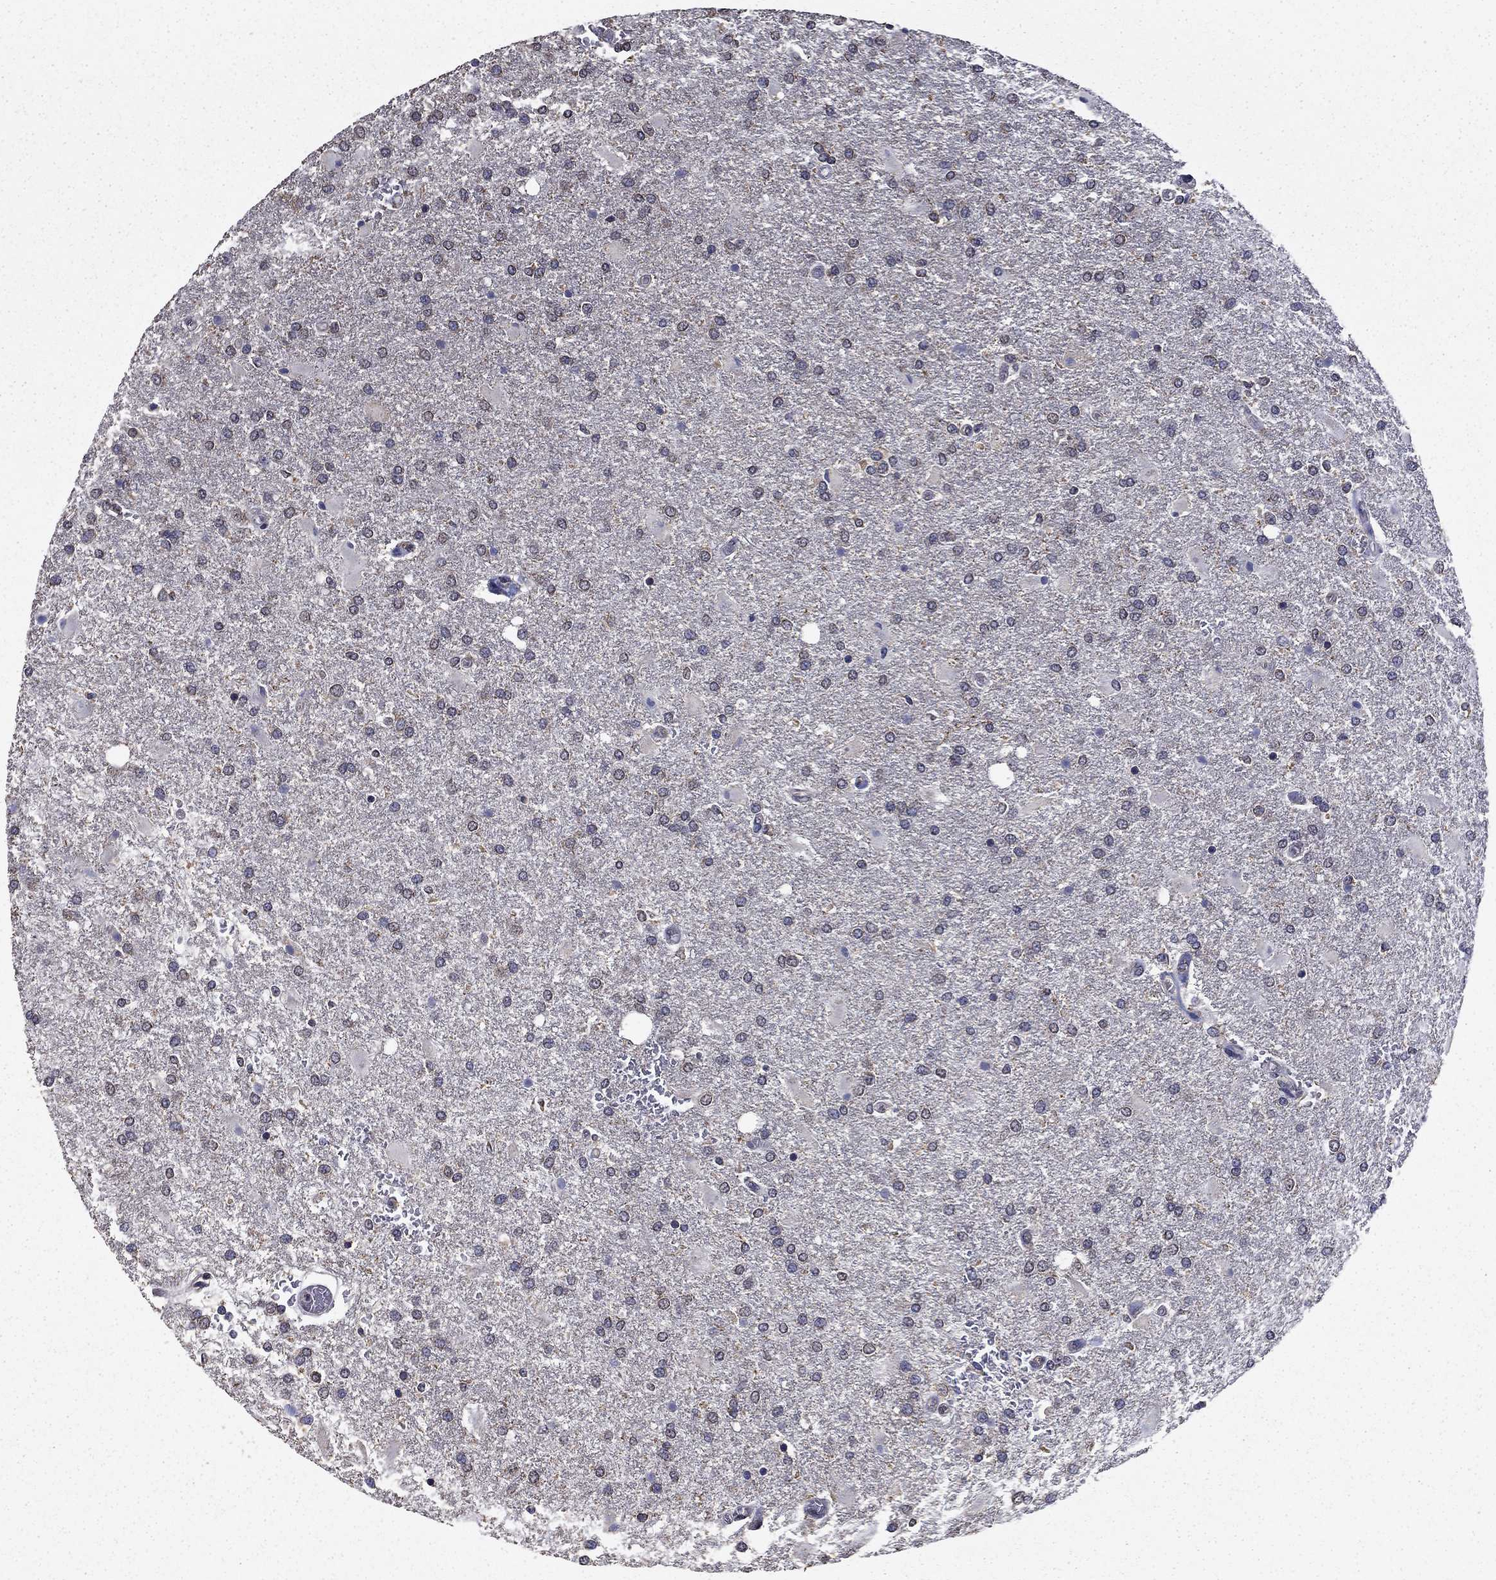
{"staining": {"intensity": "negative", "quantity": "none", "location": "none"}, "tissue": "glioma", "cell_type": "Tumor cells", "image_type": "cancer", "snomed": [{"axis": "morphology", "description": "Glioma, malignant, High grade"}, {"axis": "topography", "description": "Cerebral cortex"}], "caption": "A histopathology image of human malignant glioma (high-grade) is negative for staining in tumor cells.", "gene": "MFAP3L", "patient": {"sex": "male", "age": 79}}